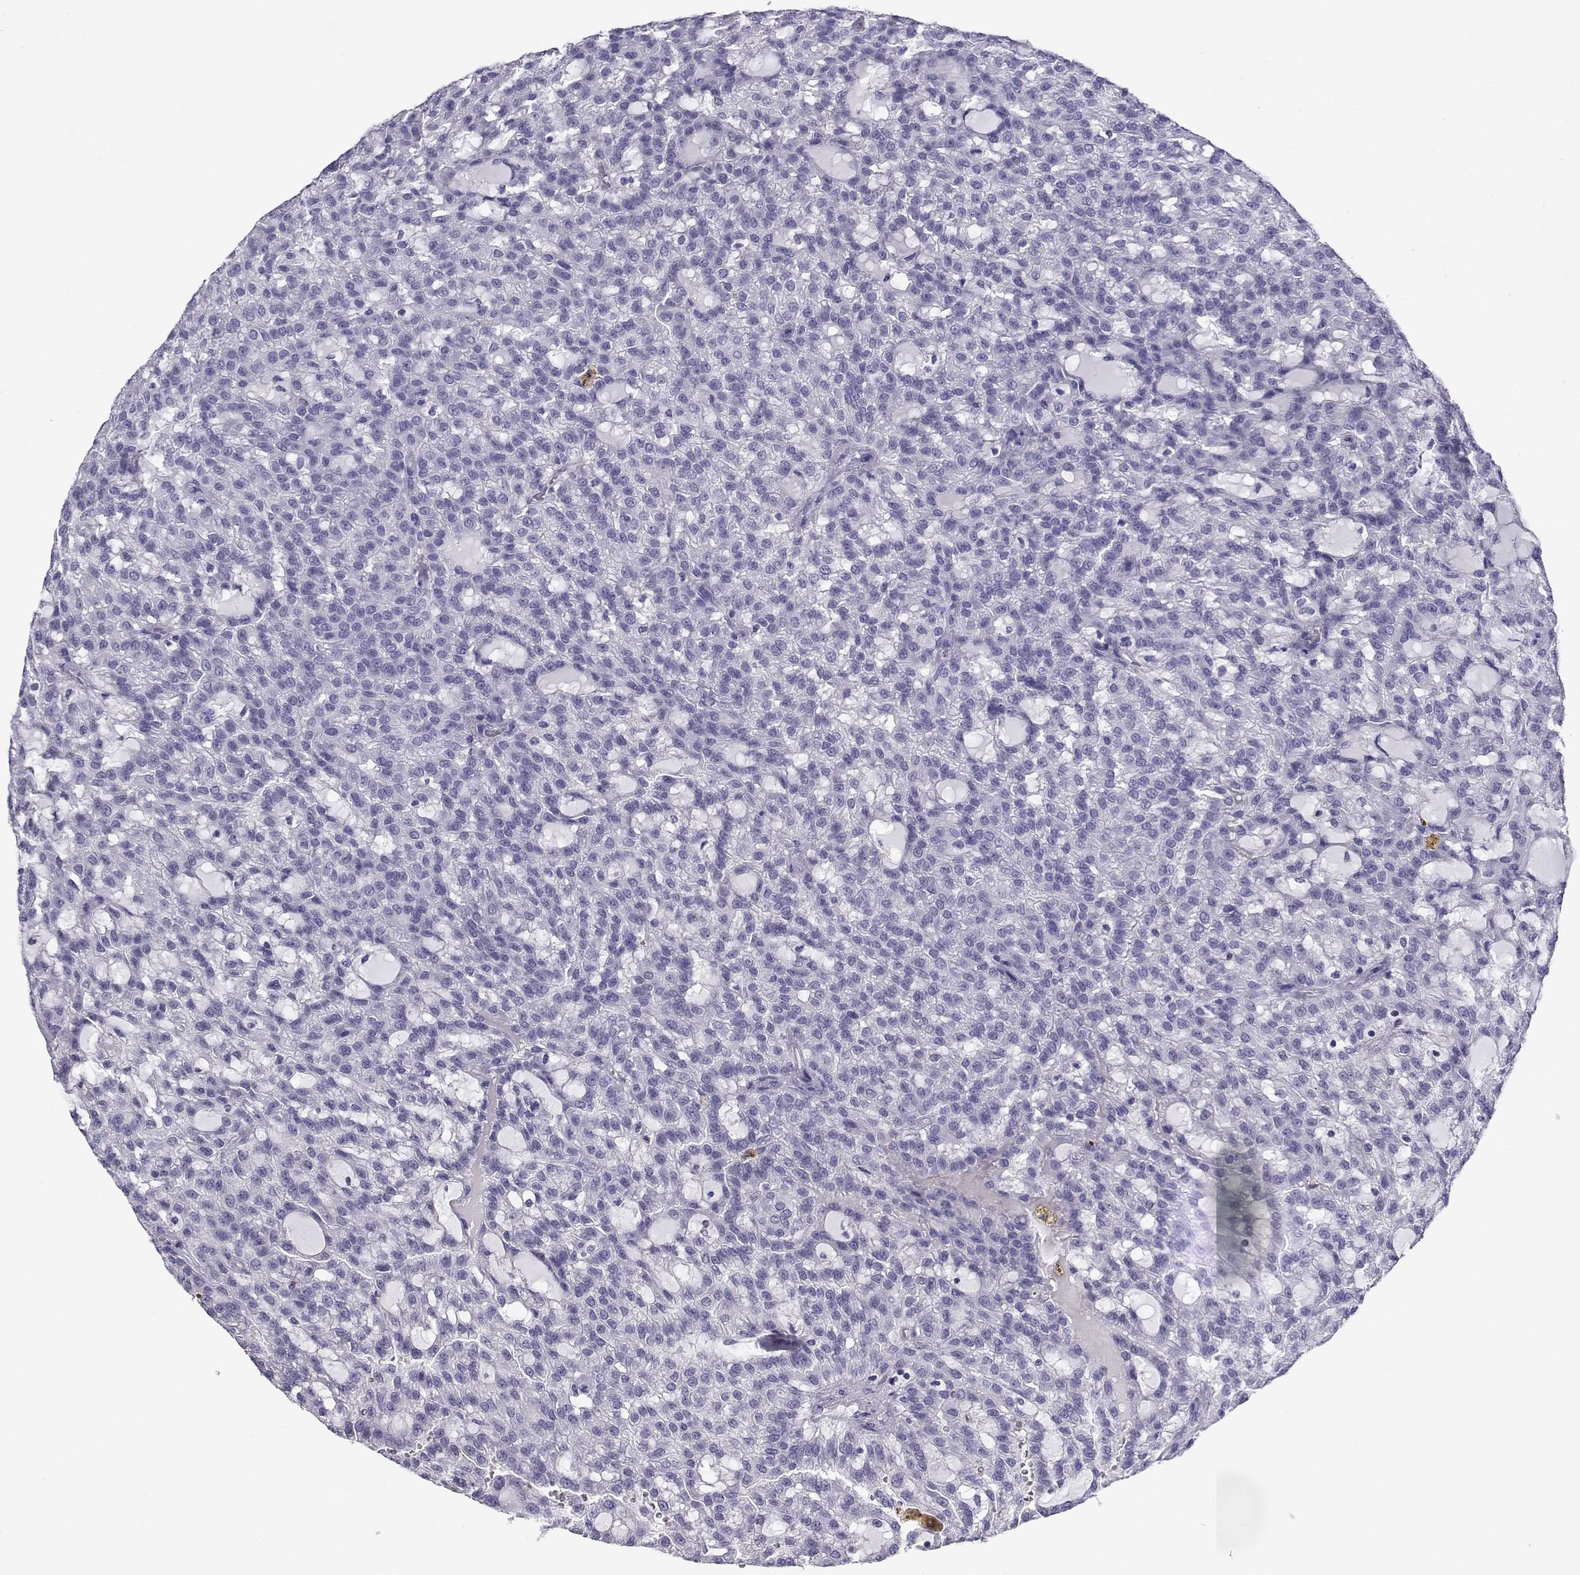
{"staining": {"intensity": "negative", "quantity": "none", "location": "none"}, "tissue": "renal cancer", "cell_type": "Tumor cells", "image_type": "cancer", "snomed": [{"axis": "morphology", "description": "Adenocarcinoma, NOS"}, {"axis": "topography", "description": "Kidney"}], "caption": "Tumor cells are negative for brown protein staining in renal cancer (adenocarcinoma). Brightfield microscopy of immunohistochemistry (IHC) stained with DAB (brown) and hematoxylin (blue), captured at high magnification.", "gene": "CABS1", "patient": {"sex": "male", "age": 63}}